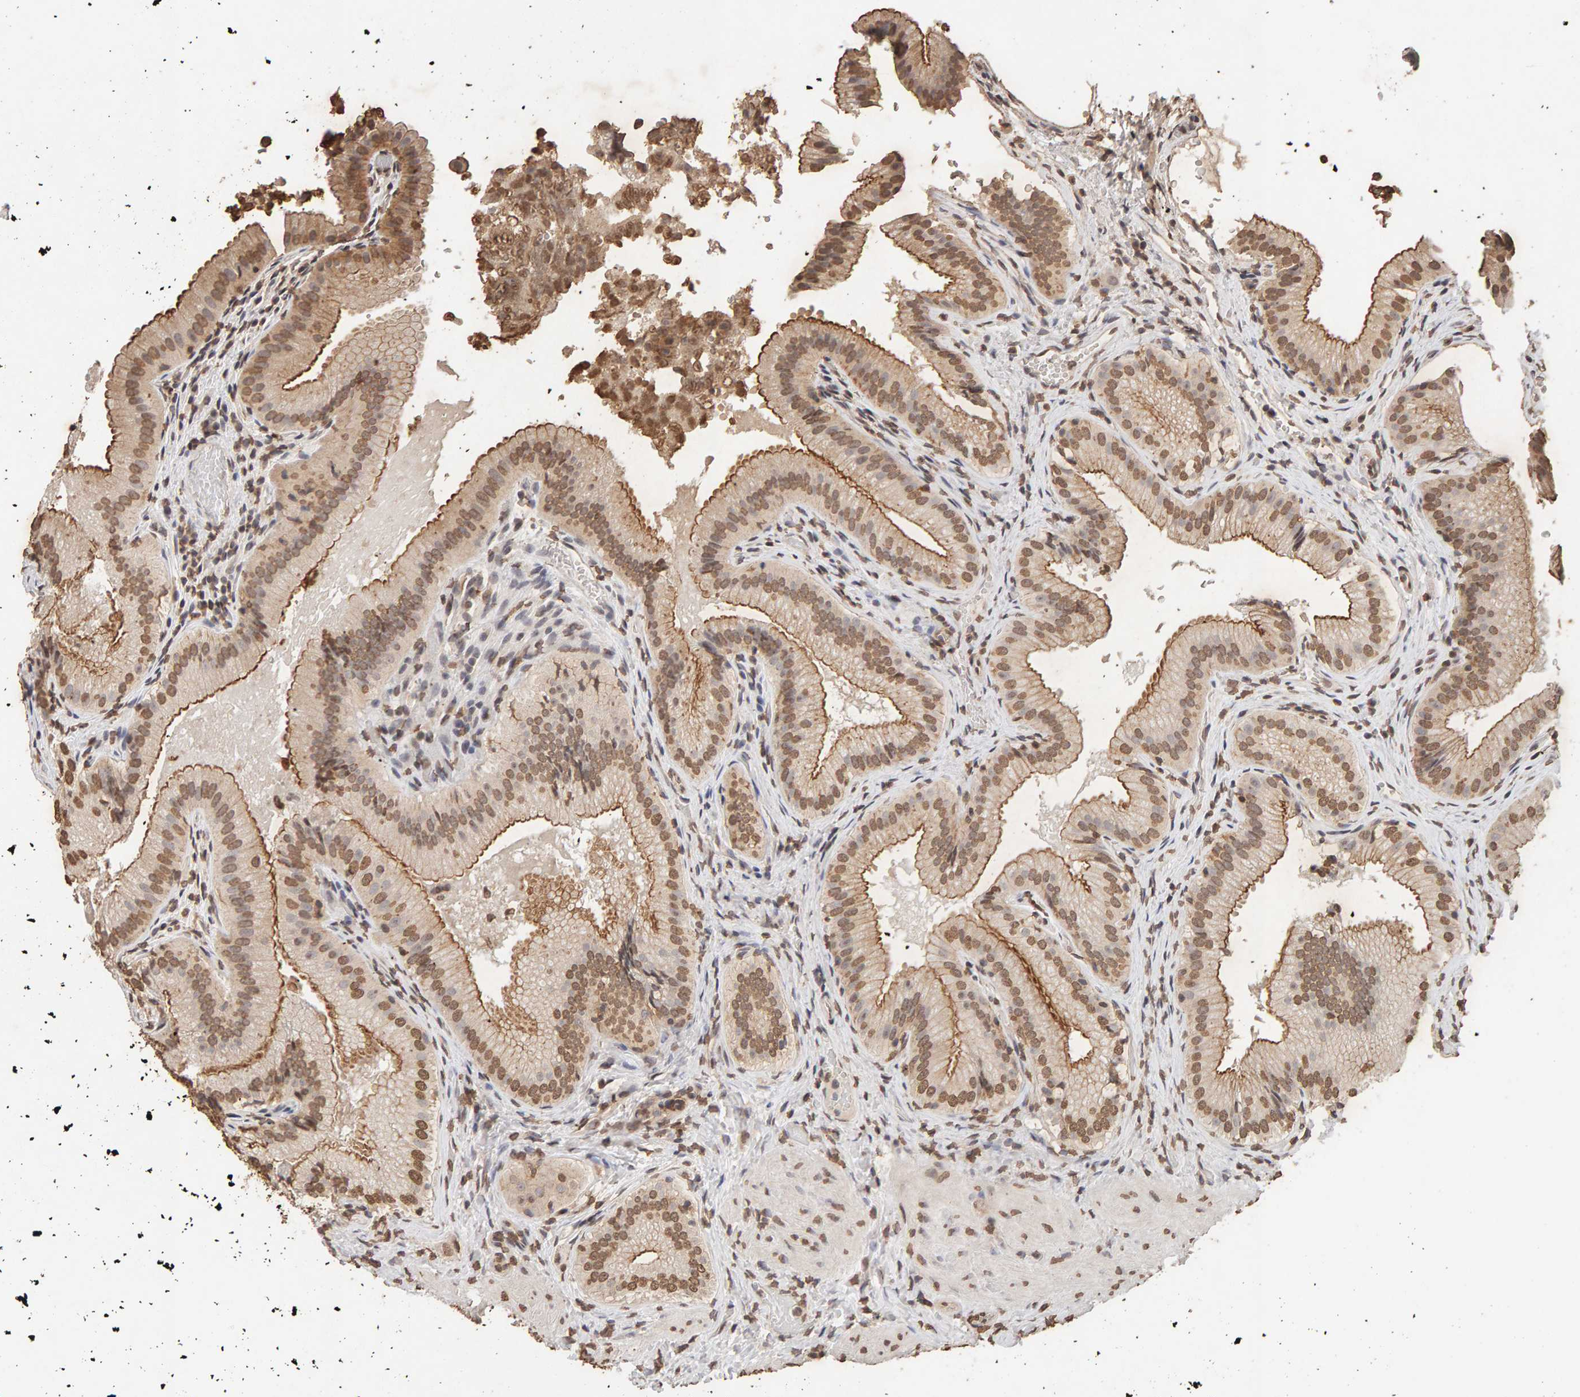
{"staining": {"intensity": "moderate", "quantity": ">75%", "location": "cytoplasmic/membranous,nuclear"}, "tissue": "gallbladder", "cell_type": "Glandular cells", "image_type": "normal", "snomed": [{"axis": "morphology", "description": "Normal tissue, NOS"}, {"axis": "topography", "description": "Gallbladder"}], "caption": "Human gallbladder stained with a protein marker demonstrates moderate staining in glandular cells.", "gene": "DNAJB5", "patient": {"sex": "female", "age": 30}}